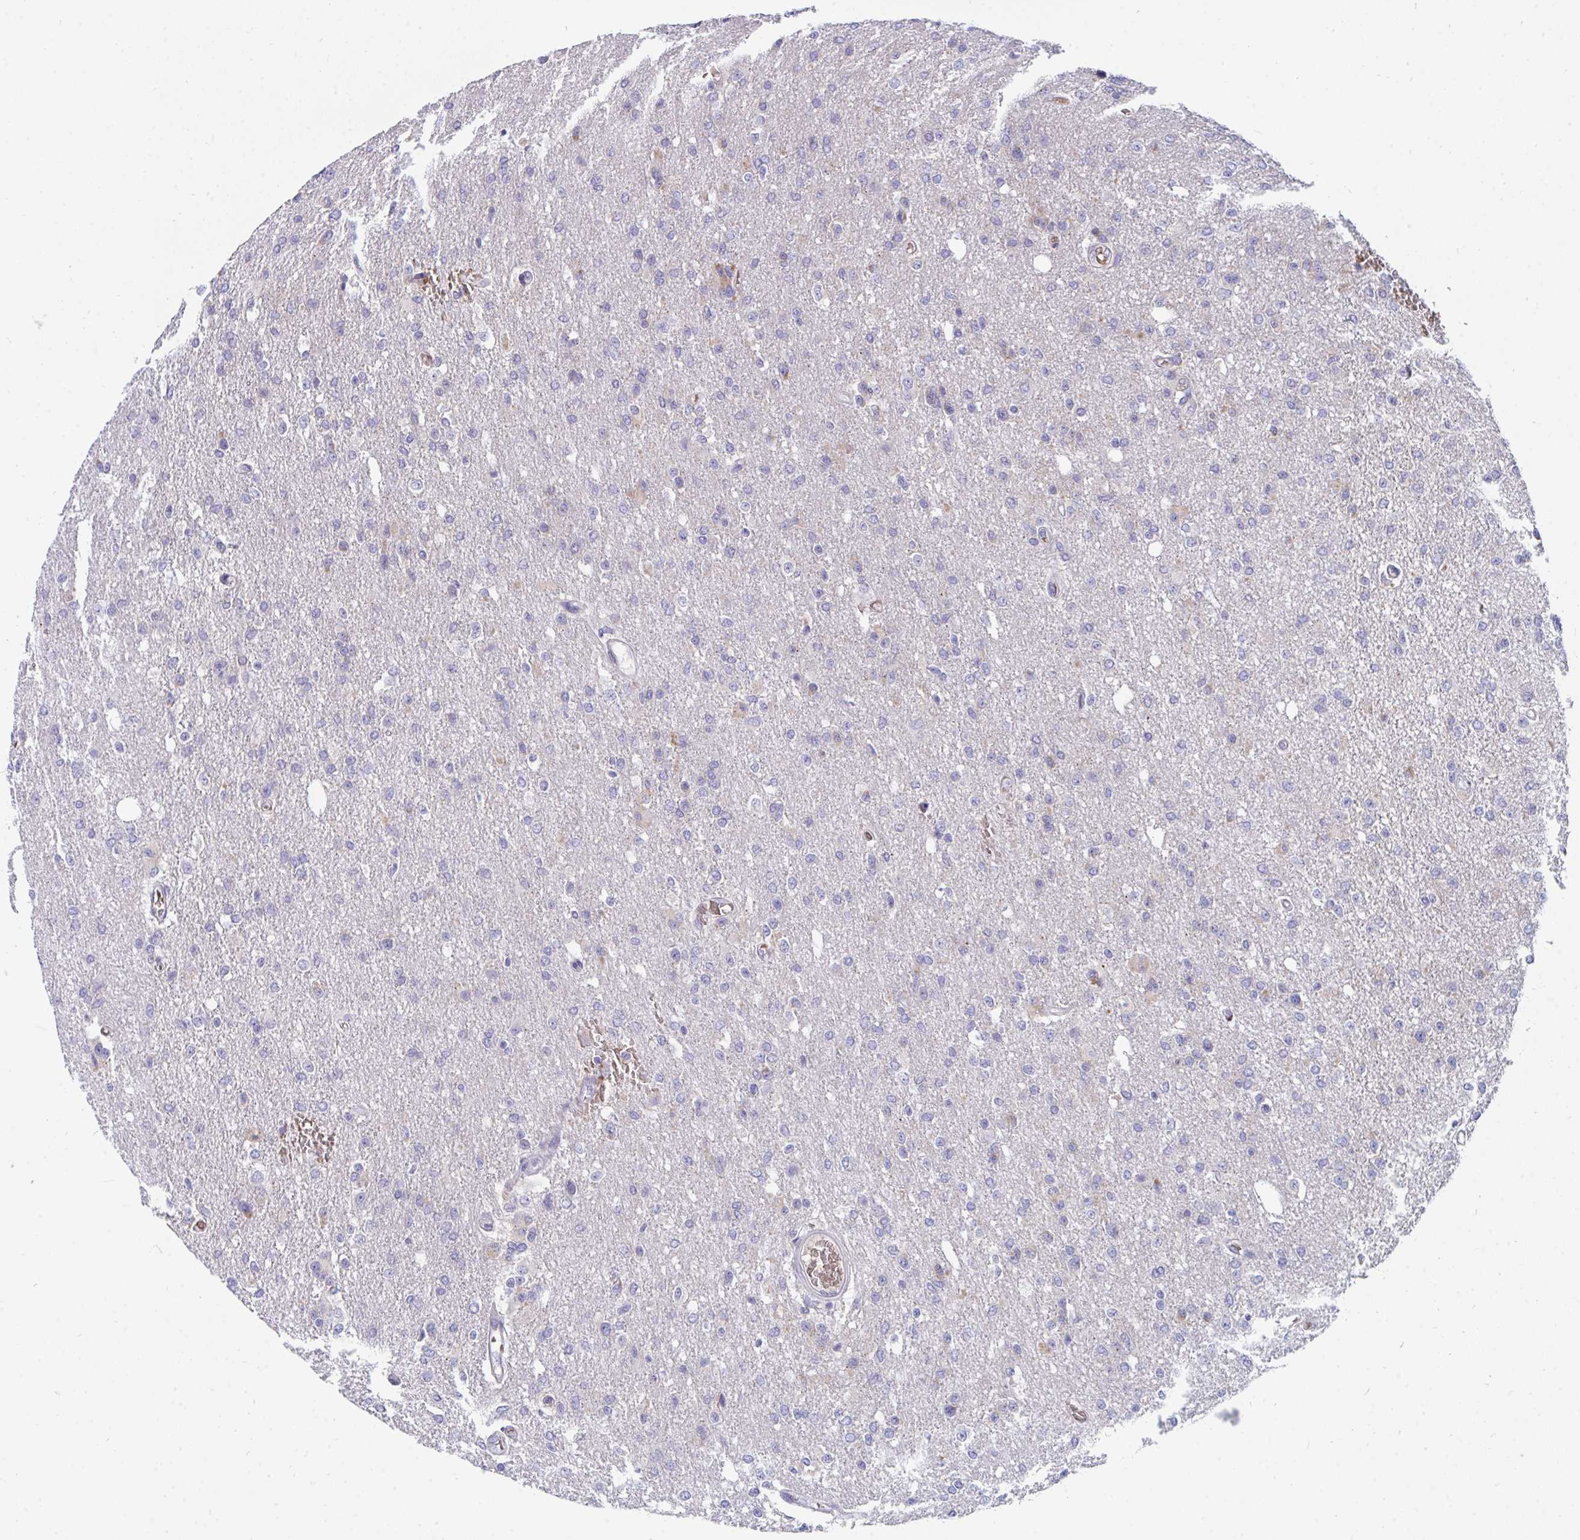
{"staining": {"intensity": "negative", "quantity": "none", "location": "none"}, "tissue": "glioma", "cell_type": "Tumor cells", "image_type": "cancer", "snomed": [{"axis": "morphology", "description": "Glioma, malignant, Low grade"}, {"axis": "topography", "description": "Brain"}], "caption": "An immunohistochemistry photomicrograph of glioma is shown. There is no staining in tumor cells of glioma.", "gene": "MROH2B", "patient": {"sex": "male", "age": 26}}